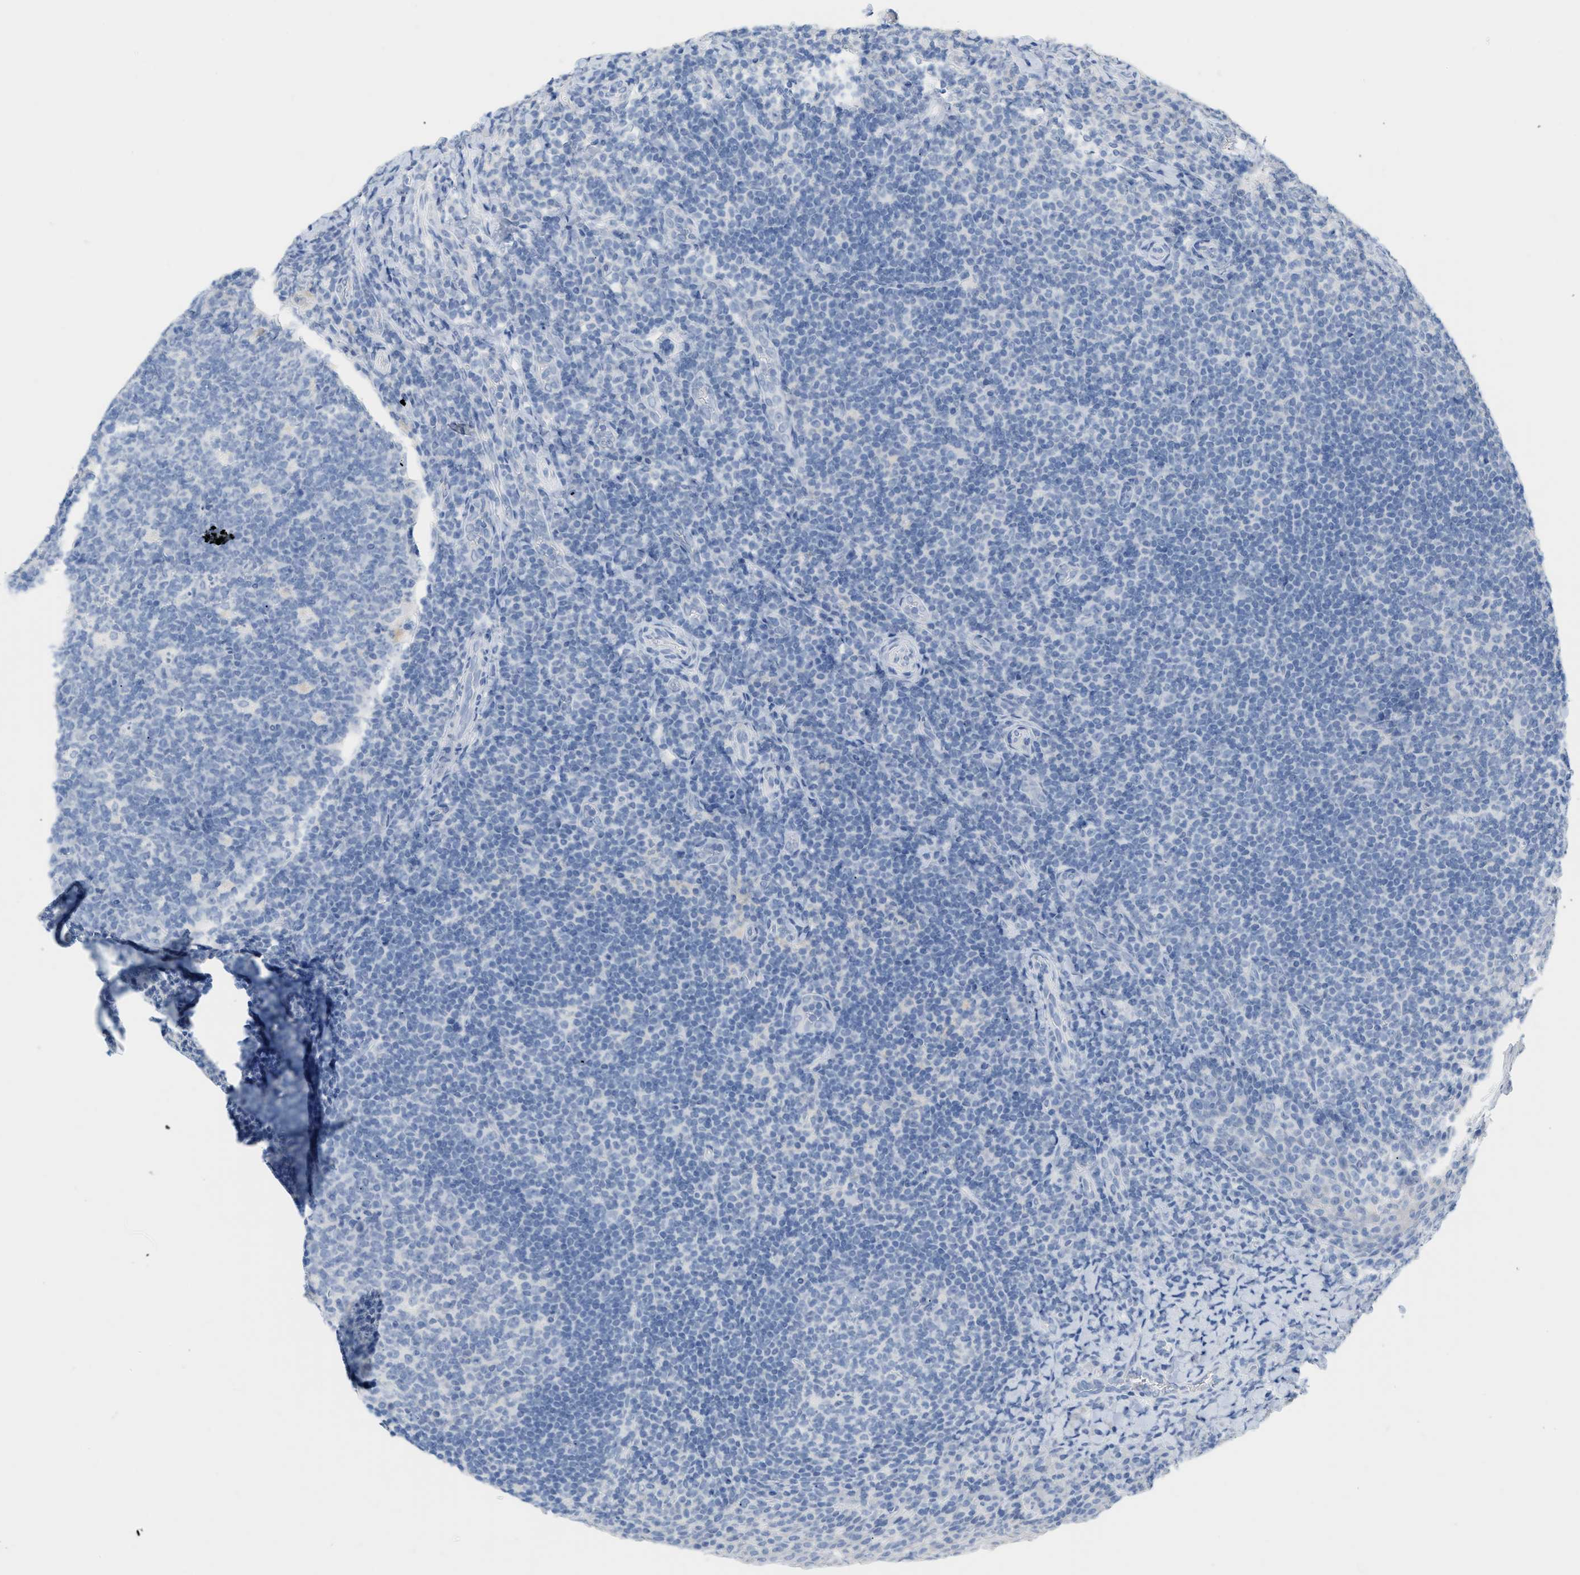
{"staining": {"intensity": "negative", "quantity": "none", "location": "none"}, "tissue": "tonsil", "cell_type": "Germinal center cells", "image_type": "normal", "snomed": [{"axis": "morphology", "description": "Normal tissue, NOS"}, {"axis": "topography", "description": "Tonsil"}], "caption": "High magnification brightfield microscopy of benign tonsil stained with DAB (3,3'-diaminobenzidine) (brown) and counterstained with hematoxylin (blue): germinal center cells show no significant positivity.", "gene": "PAPPA", "patient": {"sex": "male", "age": 17}}